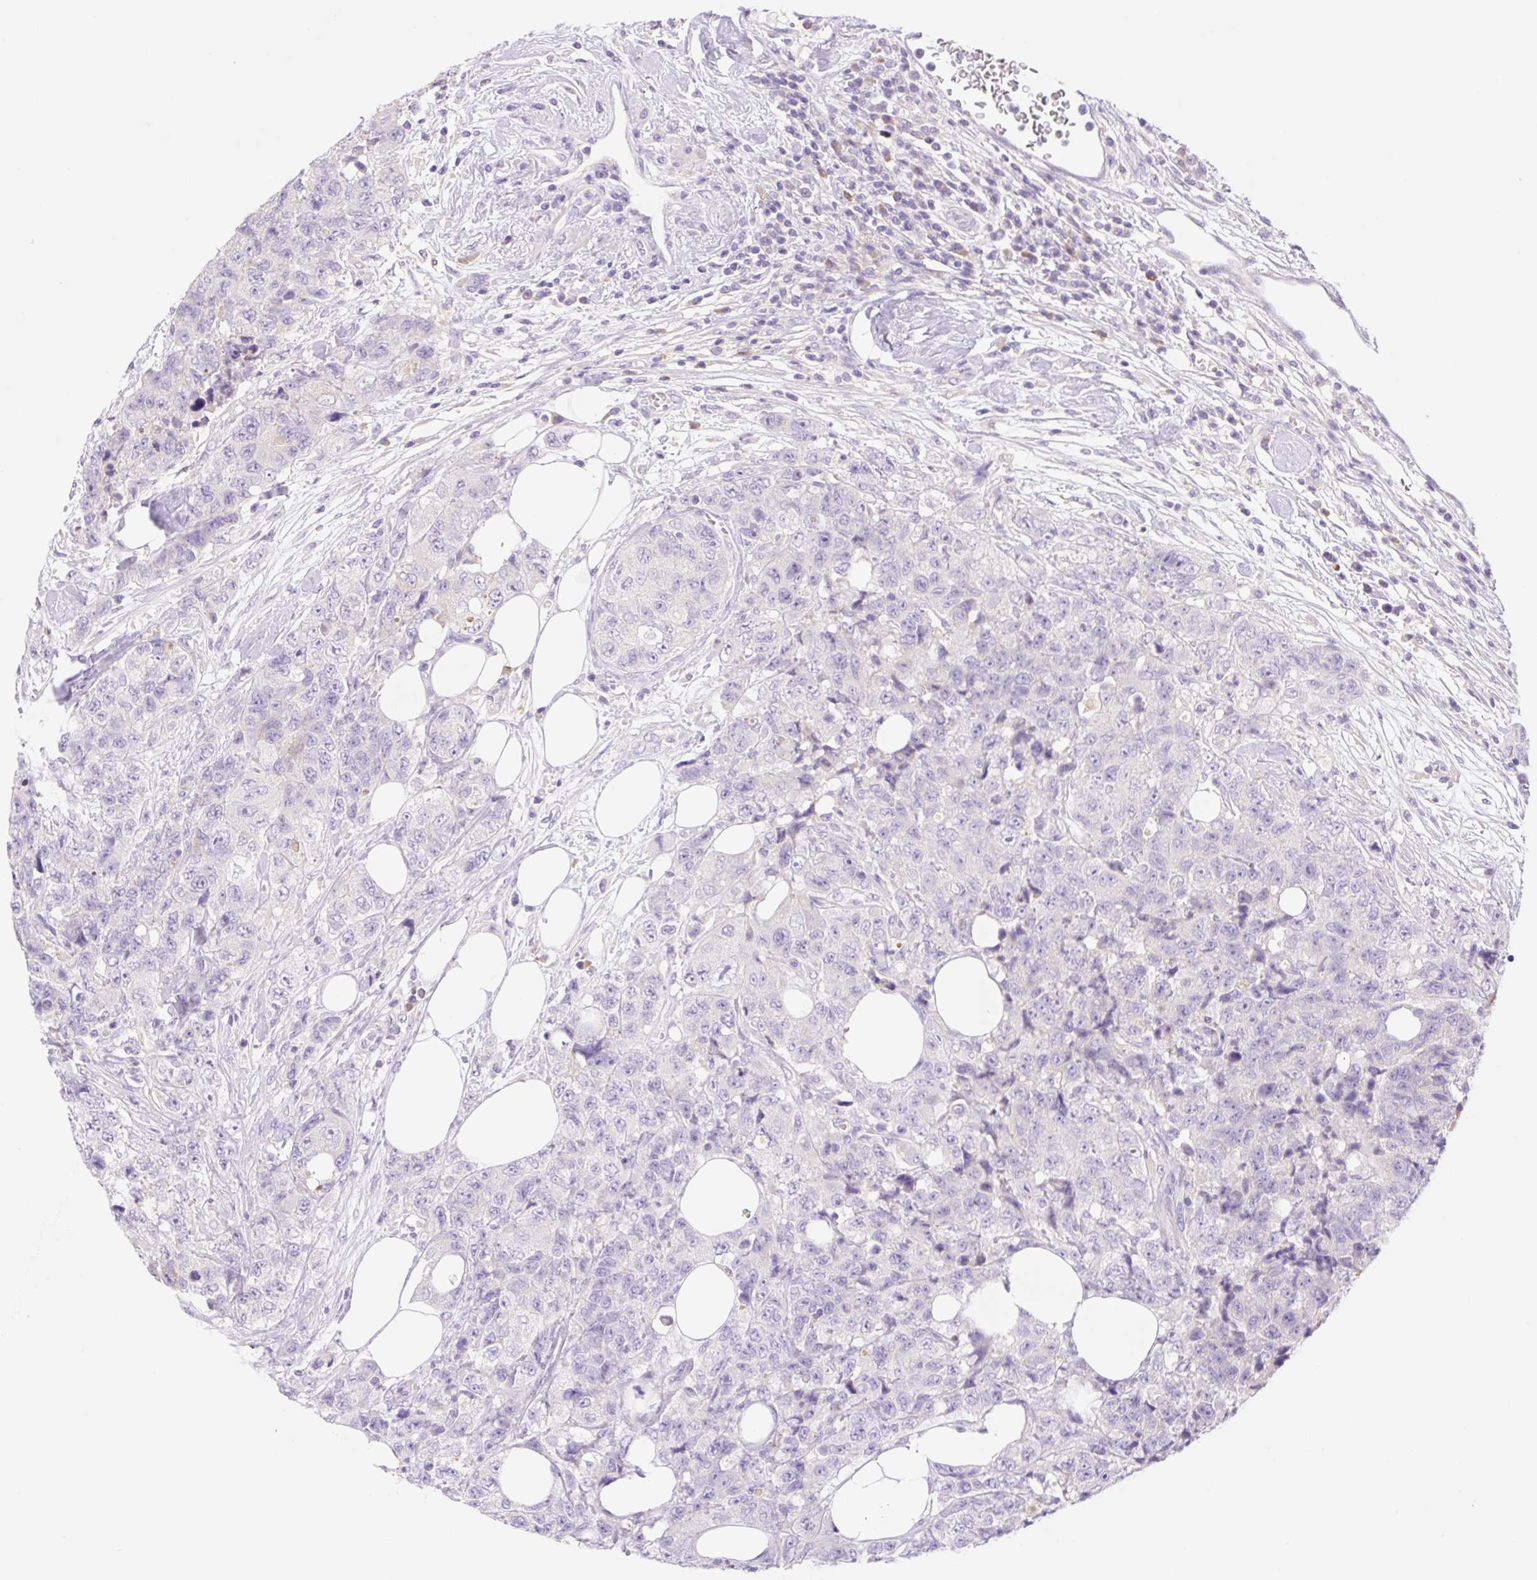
{"staining": {"intensity": "negative", "quantity": "none", "location": "none"}, "tissue": "urothelial cancer", "cell_type": "Tumor cells", "image_type": "cancer", "snomed": [{"axis": "morphology", "description": "Urothelial carcinoma, High grade"}, {"axis": "topography", "description": "Urinary bladder"}], "caption": "An immunohistochemistry (IHC) histopathology image of high-grade urothelial carcinoma is shown. There is no staining in tumor cells of high-grade urothelial carcinoma. (DAB immunohistochemistry (IHC) with hematoxylin counter stain).", "gene": "DENND5A", "patient": {"sex": "female", "age": 78}}